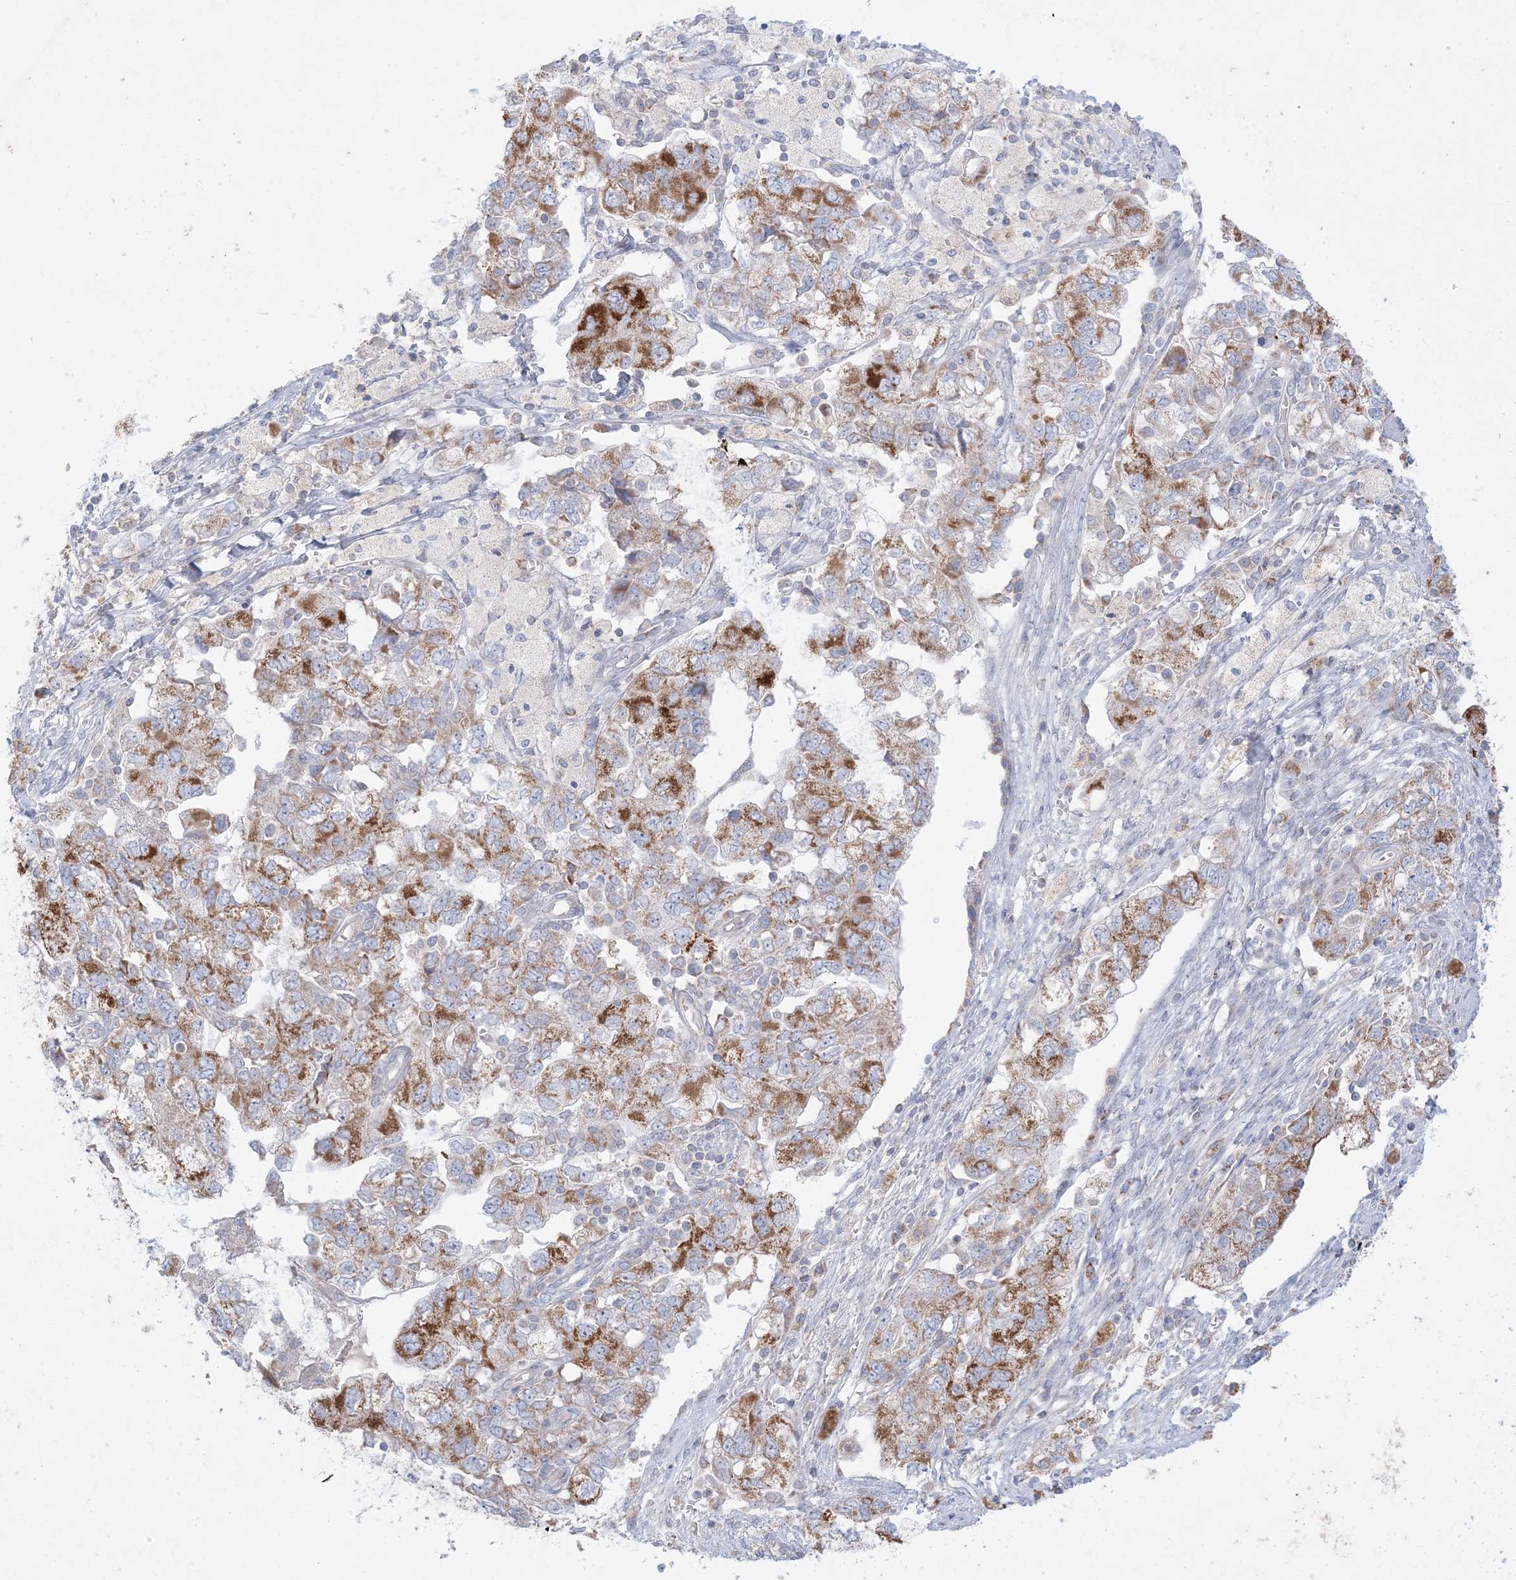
{"staining": {"intensity": "strong", "quantity": "25%-75%", "location": "cytoplasmic/membranous"}, "tissue": "ovarian cancer", "cell_type": "Tumor cells", "image_type": "cancer", "snomed": [{"axis": "morphology", "description": "Carcinoma, NOS"}, {"axis": "morphology", "description": "Cystadenocarcinoma, serous, NOS"}, {"axis": "topography", "description": "Ovary"}], "caption": "Strong cytoplasmic/membranous protein positivity is seen in approximately 25%-75% of tumor cells in ovarian cancer (carcinoma).", "gene": "KCTD6", "patient": {"sex": "female", "age": 69}}